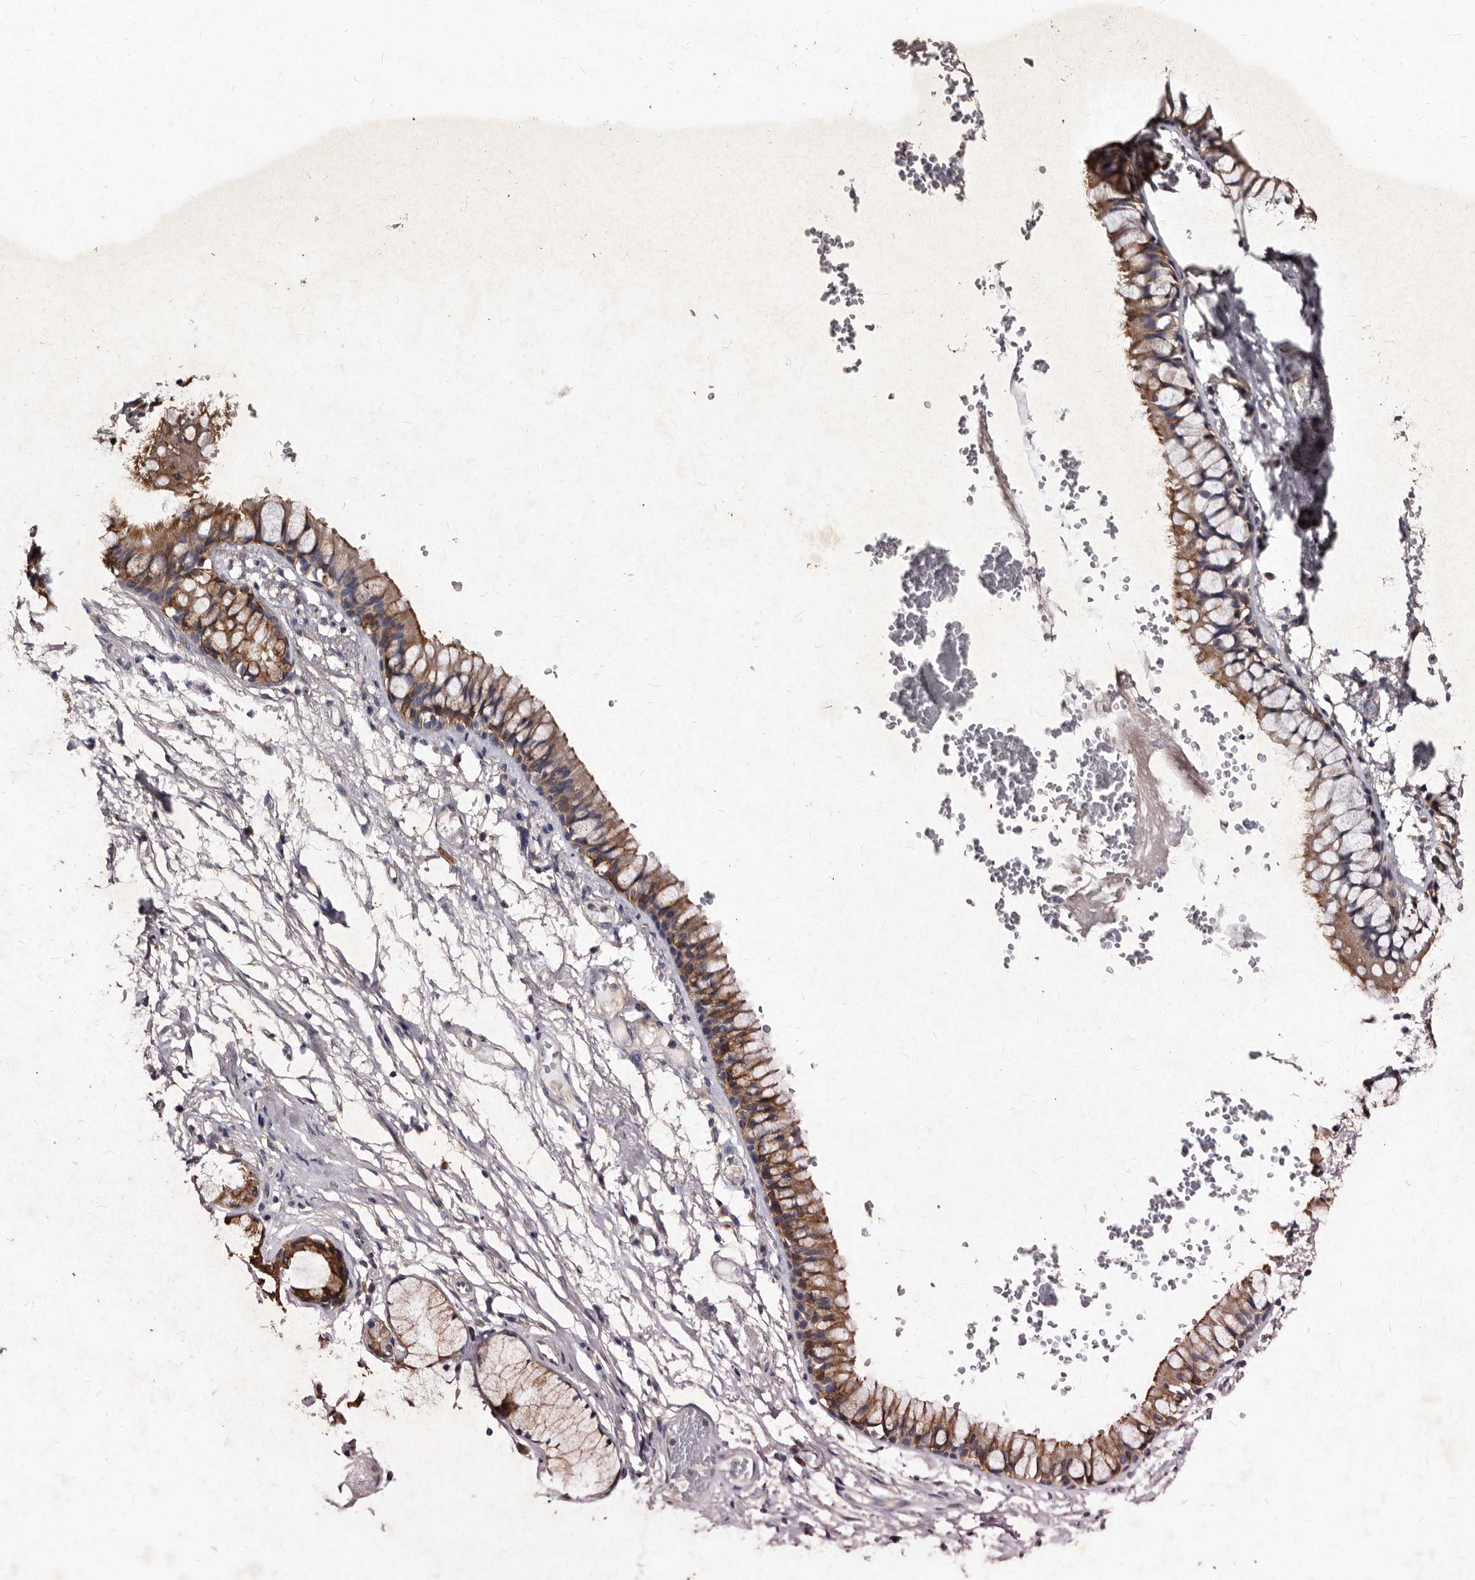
{"staining": {"intensity": "moderate", "quantity": ">75%", "location": "cytoplasmic/membranous"}, "tissue": "adipose tissue", "cell_type": "Adipocytes", "image_type": "normal", "snomed": [{"axis": "morphology", "description": "Normal tissue, NOS"}, {"axis": "topography", "description": "Cartilage tissue"}, {"axis": "topography", "description": "Bronchus"}], "caption": "An IHC micrograph of benign tissue is shown. Protein staining in brown labels moderate cytoplasmic/membranous positivity in adipose tissue within adipocytes.", "gene": "TFB1M", "patient": {"sex": "female", "age": 73}}